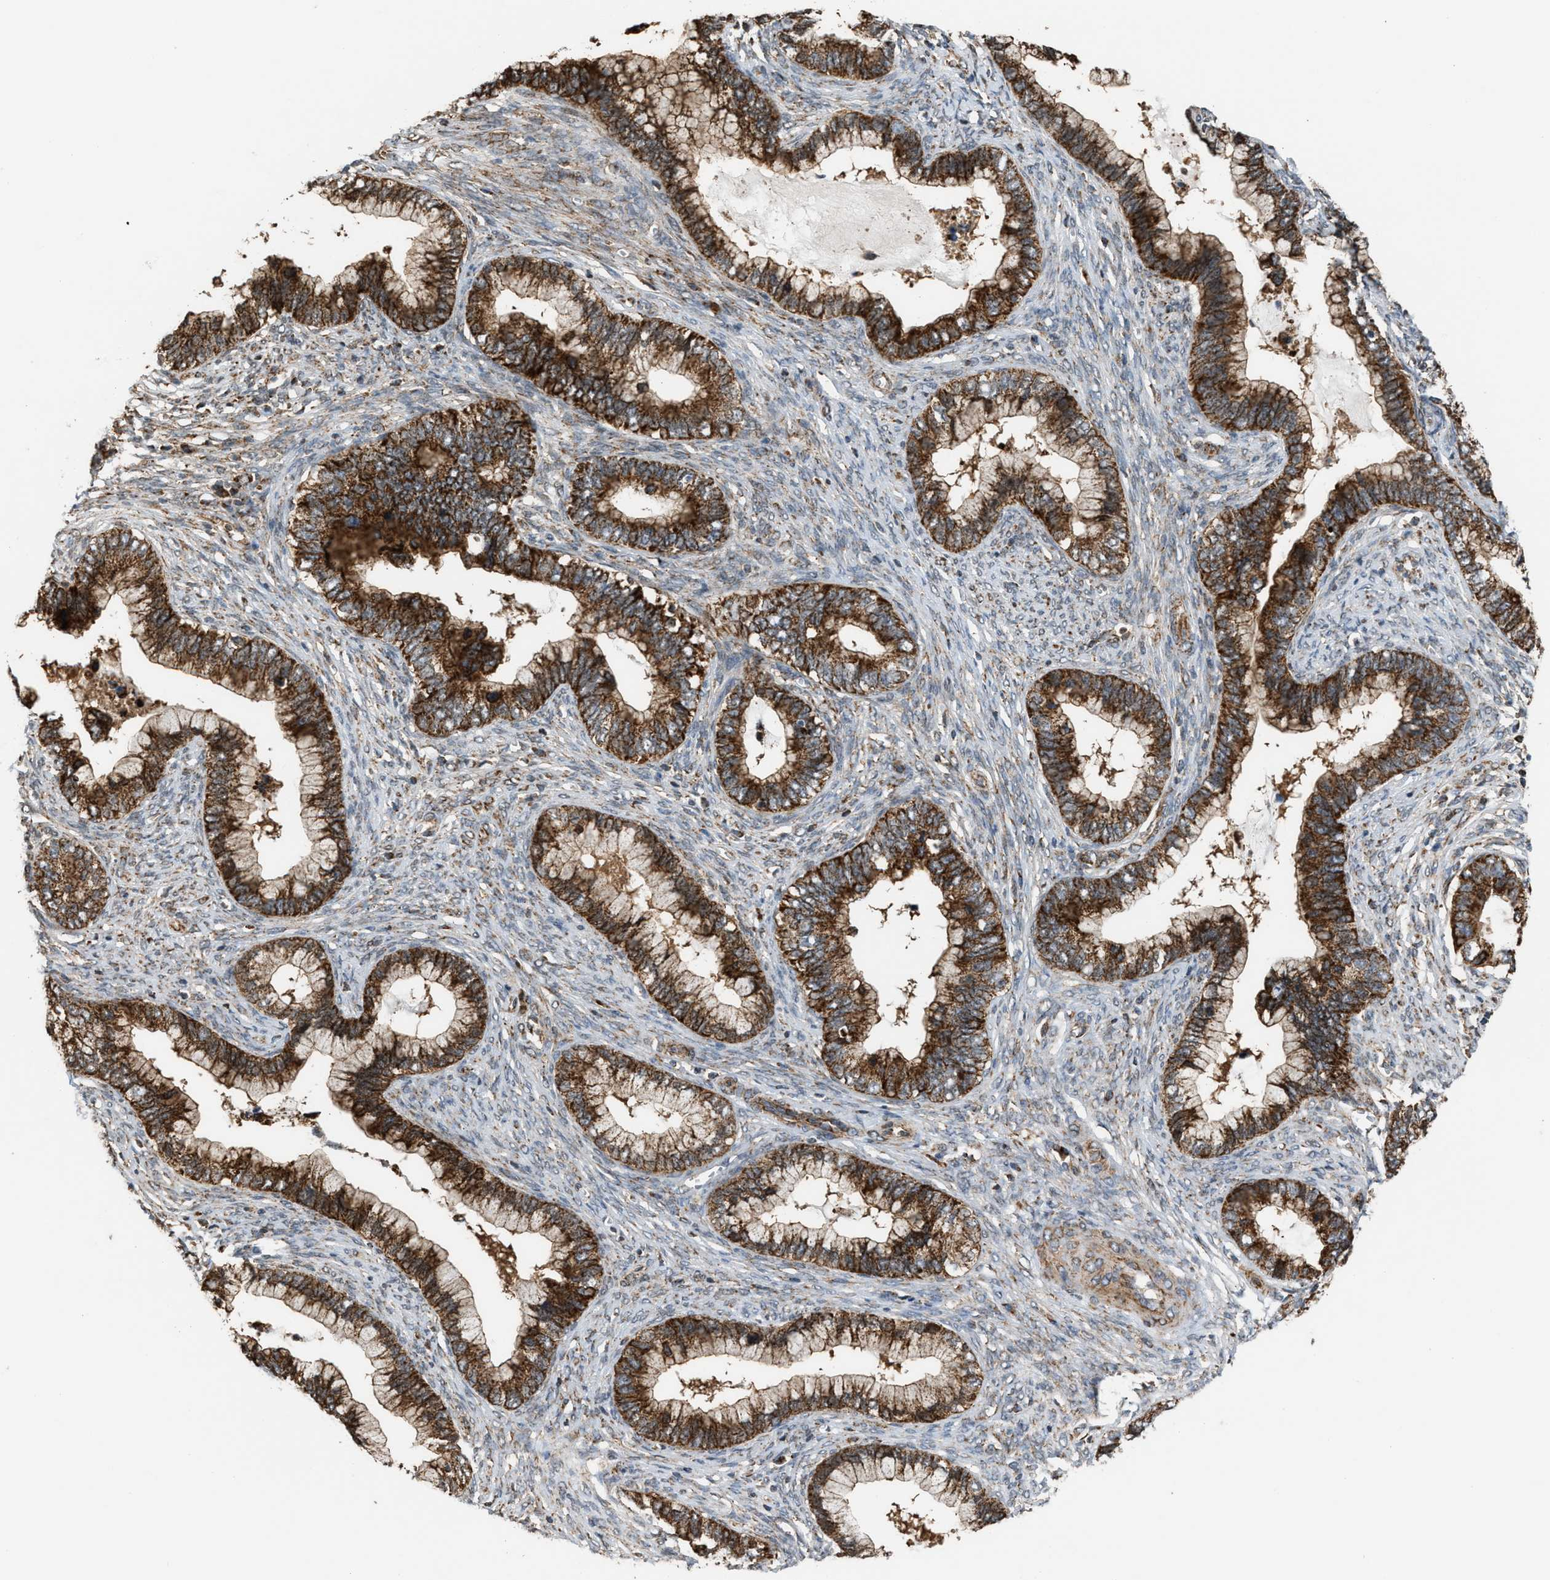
{"staining": {"intensity": "strong", "quantity": ">75%", "location": "cytoplasmic/membranous"}, "tissue": "cervical cancer", "cell_type": "Tumor cells", "image_type": "cancer", "snomed": [{"axis": "morphology", "description": "Adenocarcinoma, NOS"}, {"axis": "topography", "description": "Cervix"}], "caption": "Cervical cancer (adenocarcinoma) was stained to show a protein in brown. There is high levels of strong cytoplasmic/membranous positivity in about >75% of tumor cells.", "gene": "SGSM2", "patient": {"sex": "female", "age": 44}}